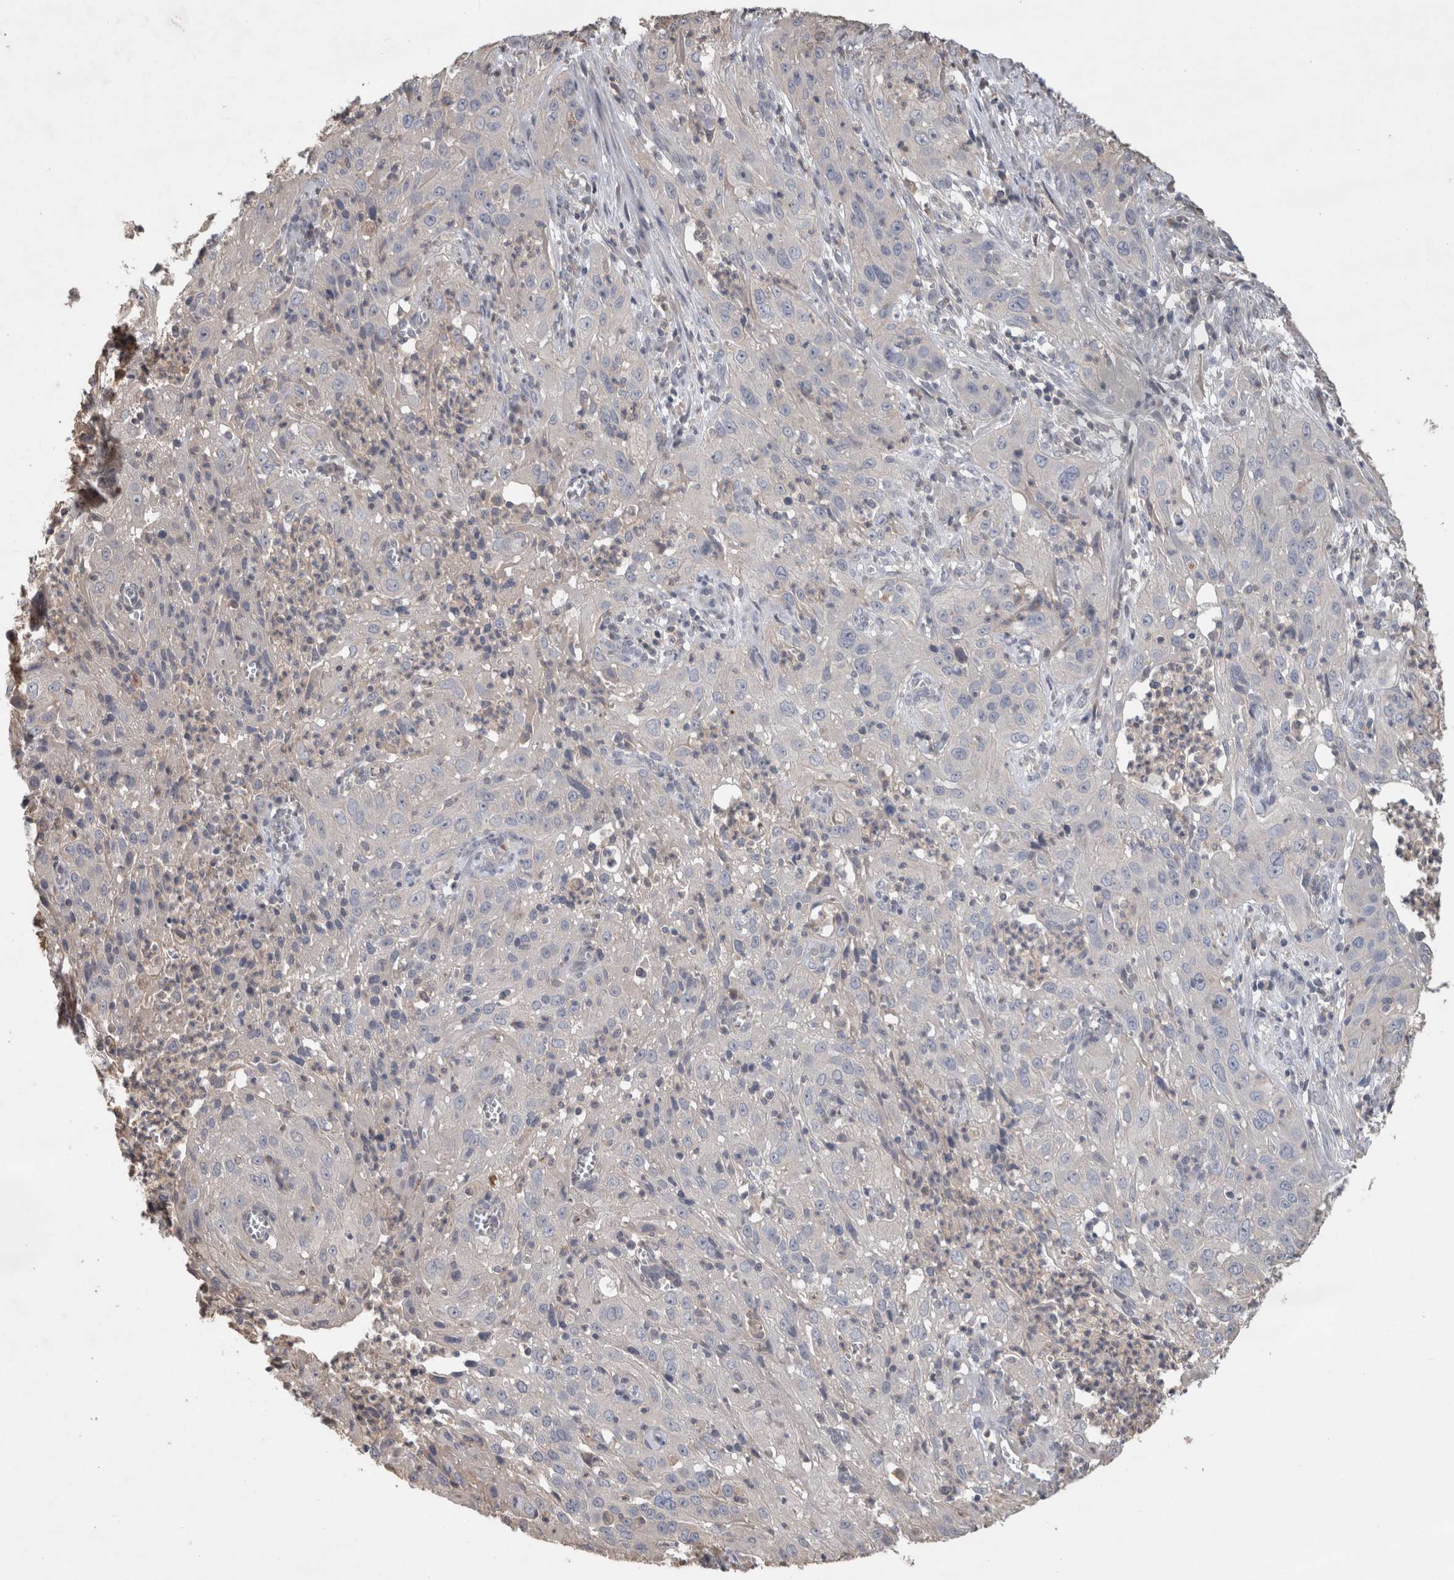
{"staining": {"intensity": "negative", "quantity": "none", "location": "none"}, "tissue": "cervical cancer", "cell_type": "Tumor cells", "image_type": "cancer", "snomed": [{"axis": "morphology", "description": "Squamous cell carcinoma, NOS"}, {"axis": "topography", "description": "Cervix"}], "caption": "Protein analysis of squamous cell carcinoma (cervical) exhibits no significant positivity in tumor cells. Nuclei are stained in blue.", "gene": "TRIM5", "patient": {"sex": "female", "age": 32}}